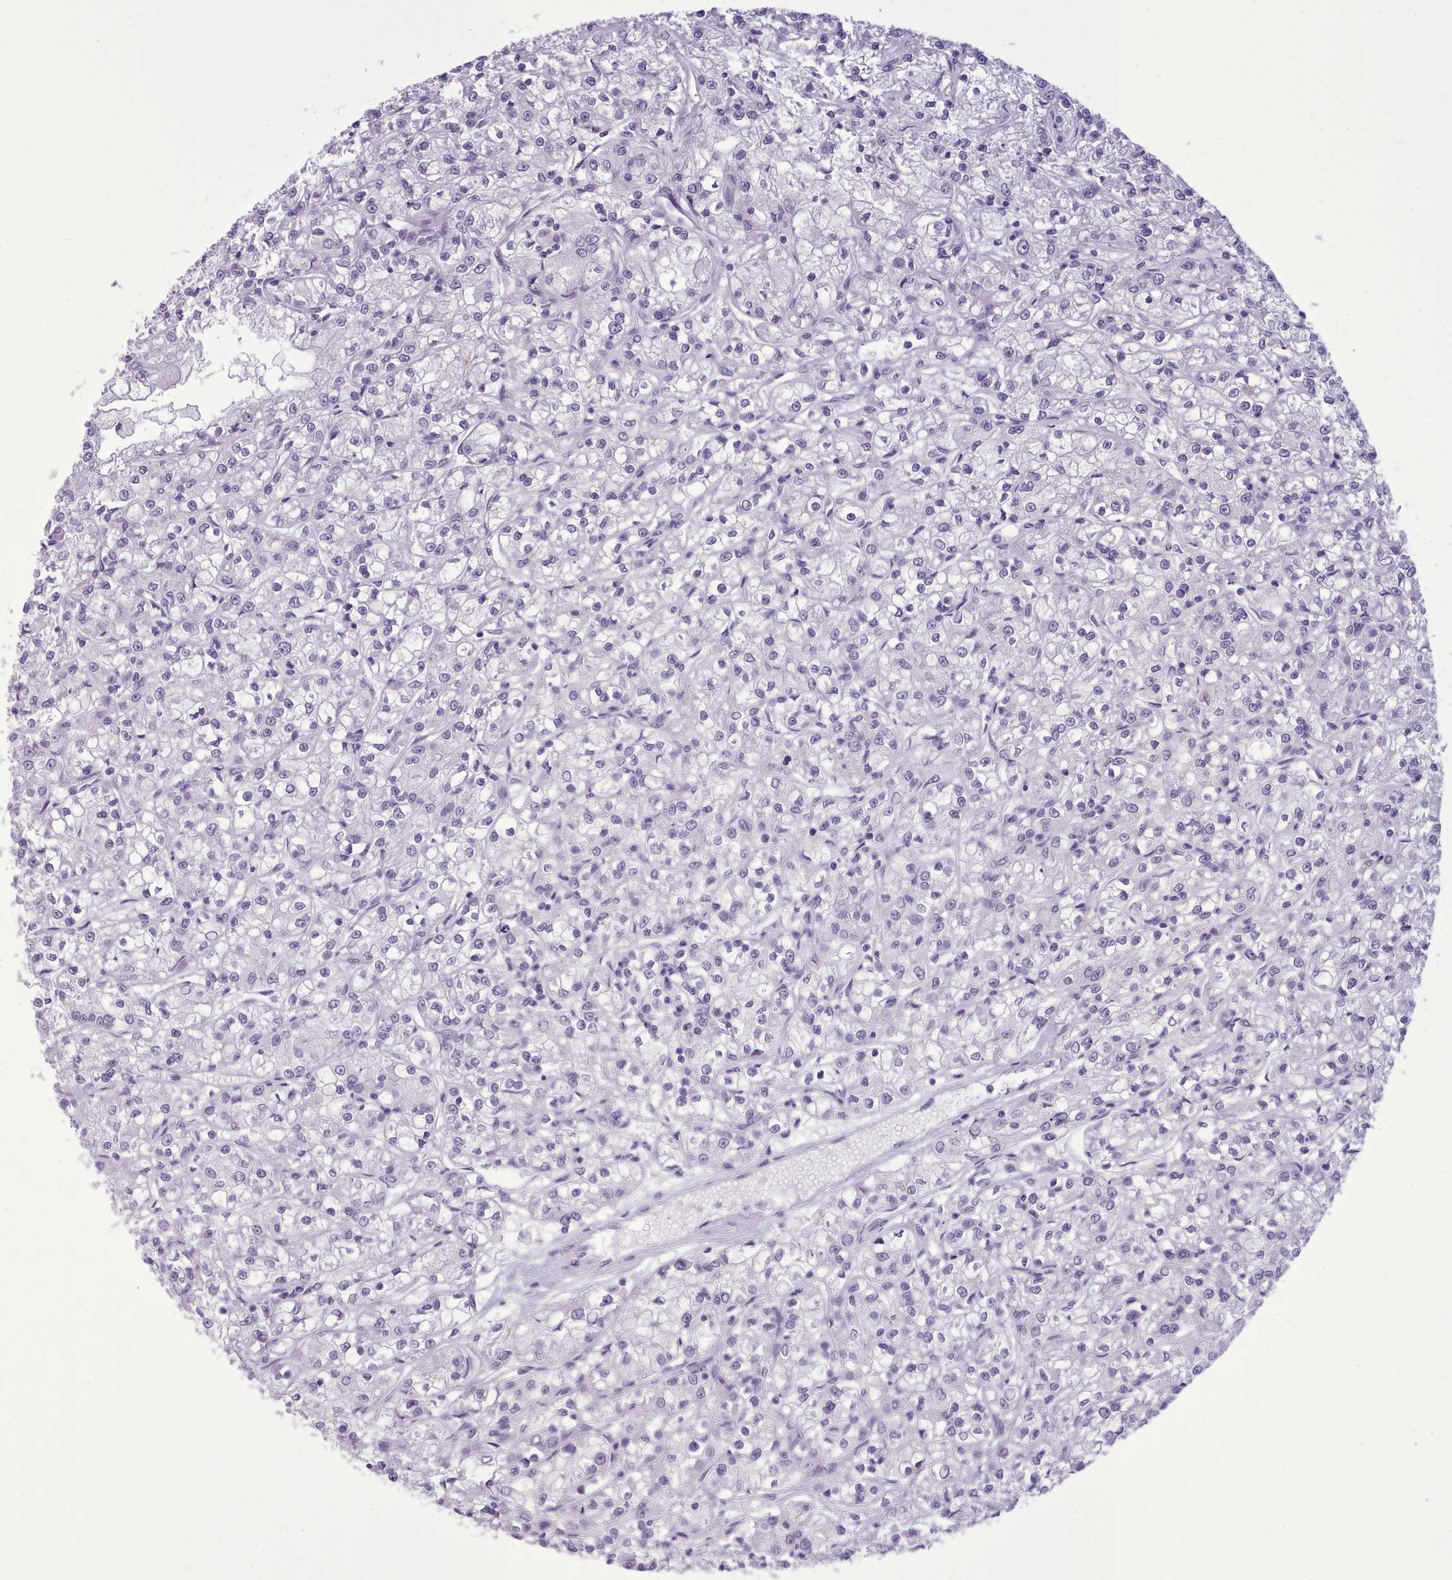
{"staining": {"intensity": "negative", "quantity": "none", "location": "none"}, "tissue": "renal cancer", "cell_type": "Tumor cells", "image_type": "cancer", "snomed": [{"axis": "morphology", "description": "Adenocarcinoma, NOS"}, {"axis": "topography", "description": "Kidney"}], "caption": "The image shows no significant staining in tumor cells of renal cancer. Brightfield microscopy of immunohistochemistry stained with DAB (3,3'-diaminobenzidine) (brown) and hematoxylin (blue), captured at high magnification.", "gene": "FBXO48", "patient": {"sex": "female", "age": 59}}